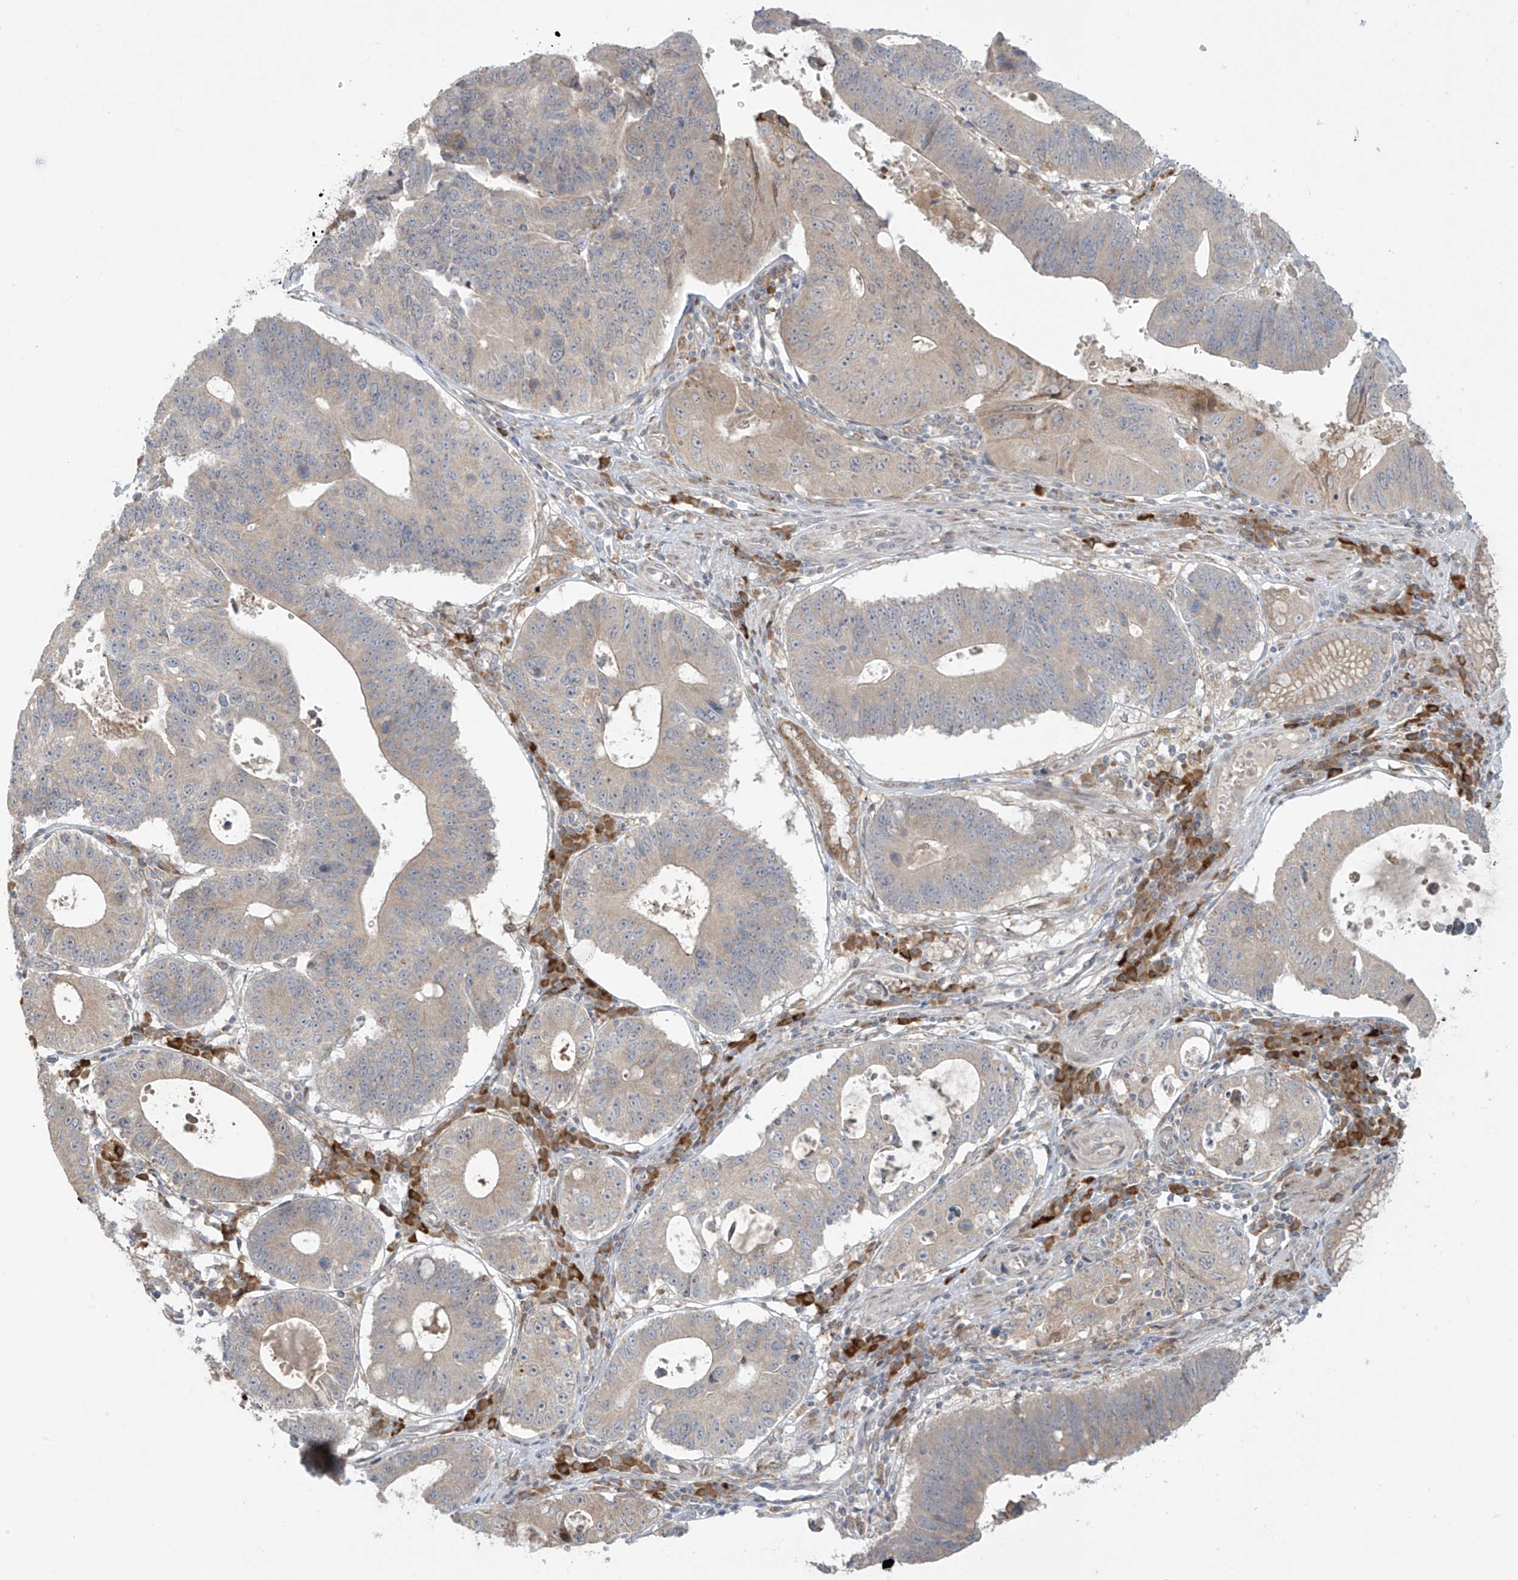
{"staining": {"intensity": "weak", "quantity": "25%-75%", "location": "cytoplasmic/membranous"}, "tissue": "stomach cancer", "cell_type": "Tumor cells", "image_type": "cancer", "snomed": [{"axis": "morphology", "description": "Adenocarcinoma, NOS"}, {"axis": "topography", "description": "Stomach"}], "caption": "High-power microscopy captured an IHC photomicrograph of adenocarcinoma (stomach), revealing weak cytoplasmic/membranous staining in approximately 25%-75% of tumor cells. The staining was performed using DAB, with brown indicating positive protein expression. Nuclei are stained blue with hematoxylin.", "gene": "PPAT", "patient": {"sex": "male", "age": 59}}